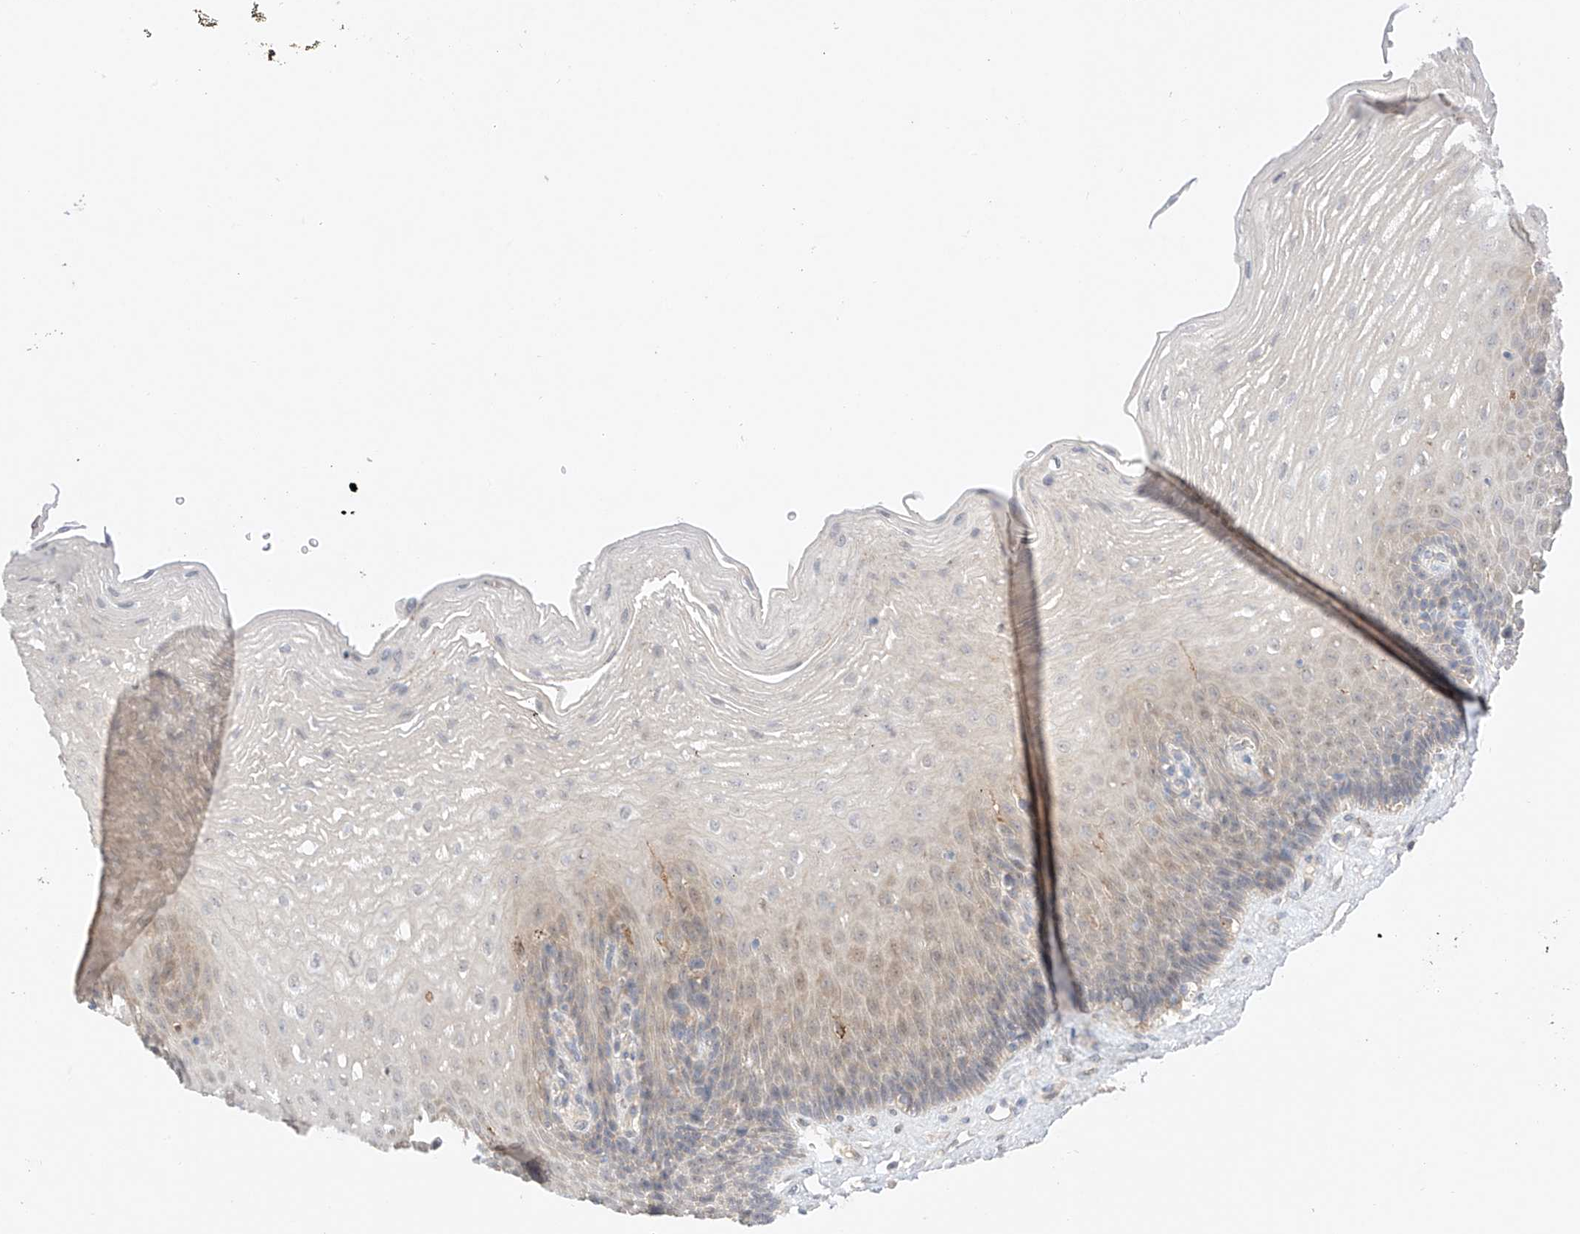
{"staining": {"intensity": "weak", "quantity": "<25%", "location": "cytoplasmic/membranous,nuclear"}, "tissue": "esophagus", "cell_type": "Squamous epithelial cells", "image_type": "normal", "snomed": [{"axis": "morphology", "description": "Normal tissue, NOS"}, {"axis": "topography", "description": "Esophagus"}], "caption": "A high-resolution photomicrograph shows IHC staining of benign esophagus, which displays no significant positivity in squamous epithelial cells.", "gene": "IL22RA2", "patient": {"sex": "female", "age": 66}}